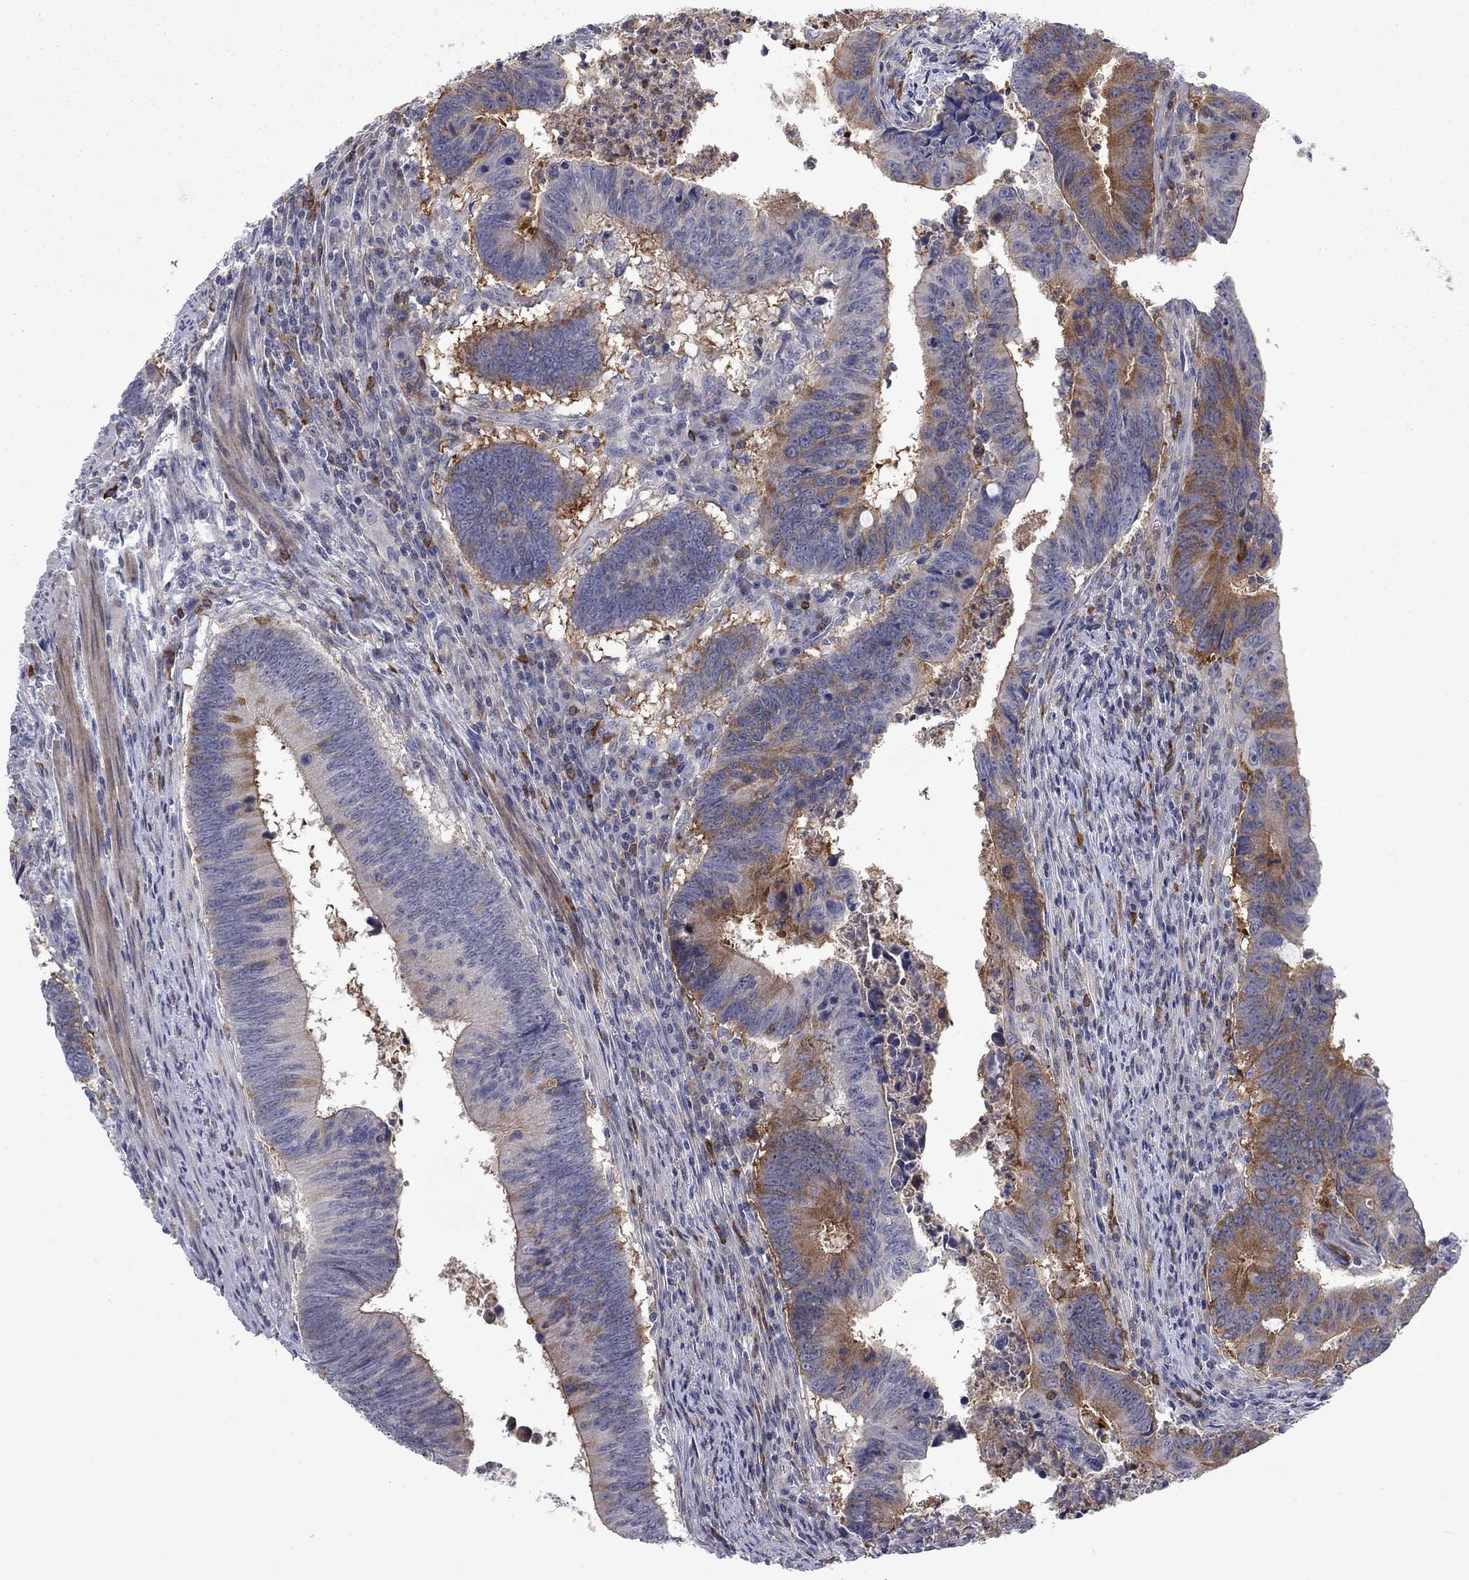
{"staining": {"intensity": "moderate", "quantity": "25%-75%", "location": "cytoplasmic/membranous"}, "tissue": "colorectal cancer", "cell_type": "Tumor cells", "image_type": "cancer", "snomed": [{"axis": "morphology", "description": "Adenocarcinoma, NOS"}, {"axis": "topography", "description": "Colon"}], "caption": "Immunohistochemical staining of human colorectal adenocarcinoma demonstrates medium levels of moderate cytoplasmic/membranous protein expression in about 25%-75% of tumor cells.", "gene": "KIF15", "patient": {"sex": "female", "age": 87}}